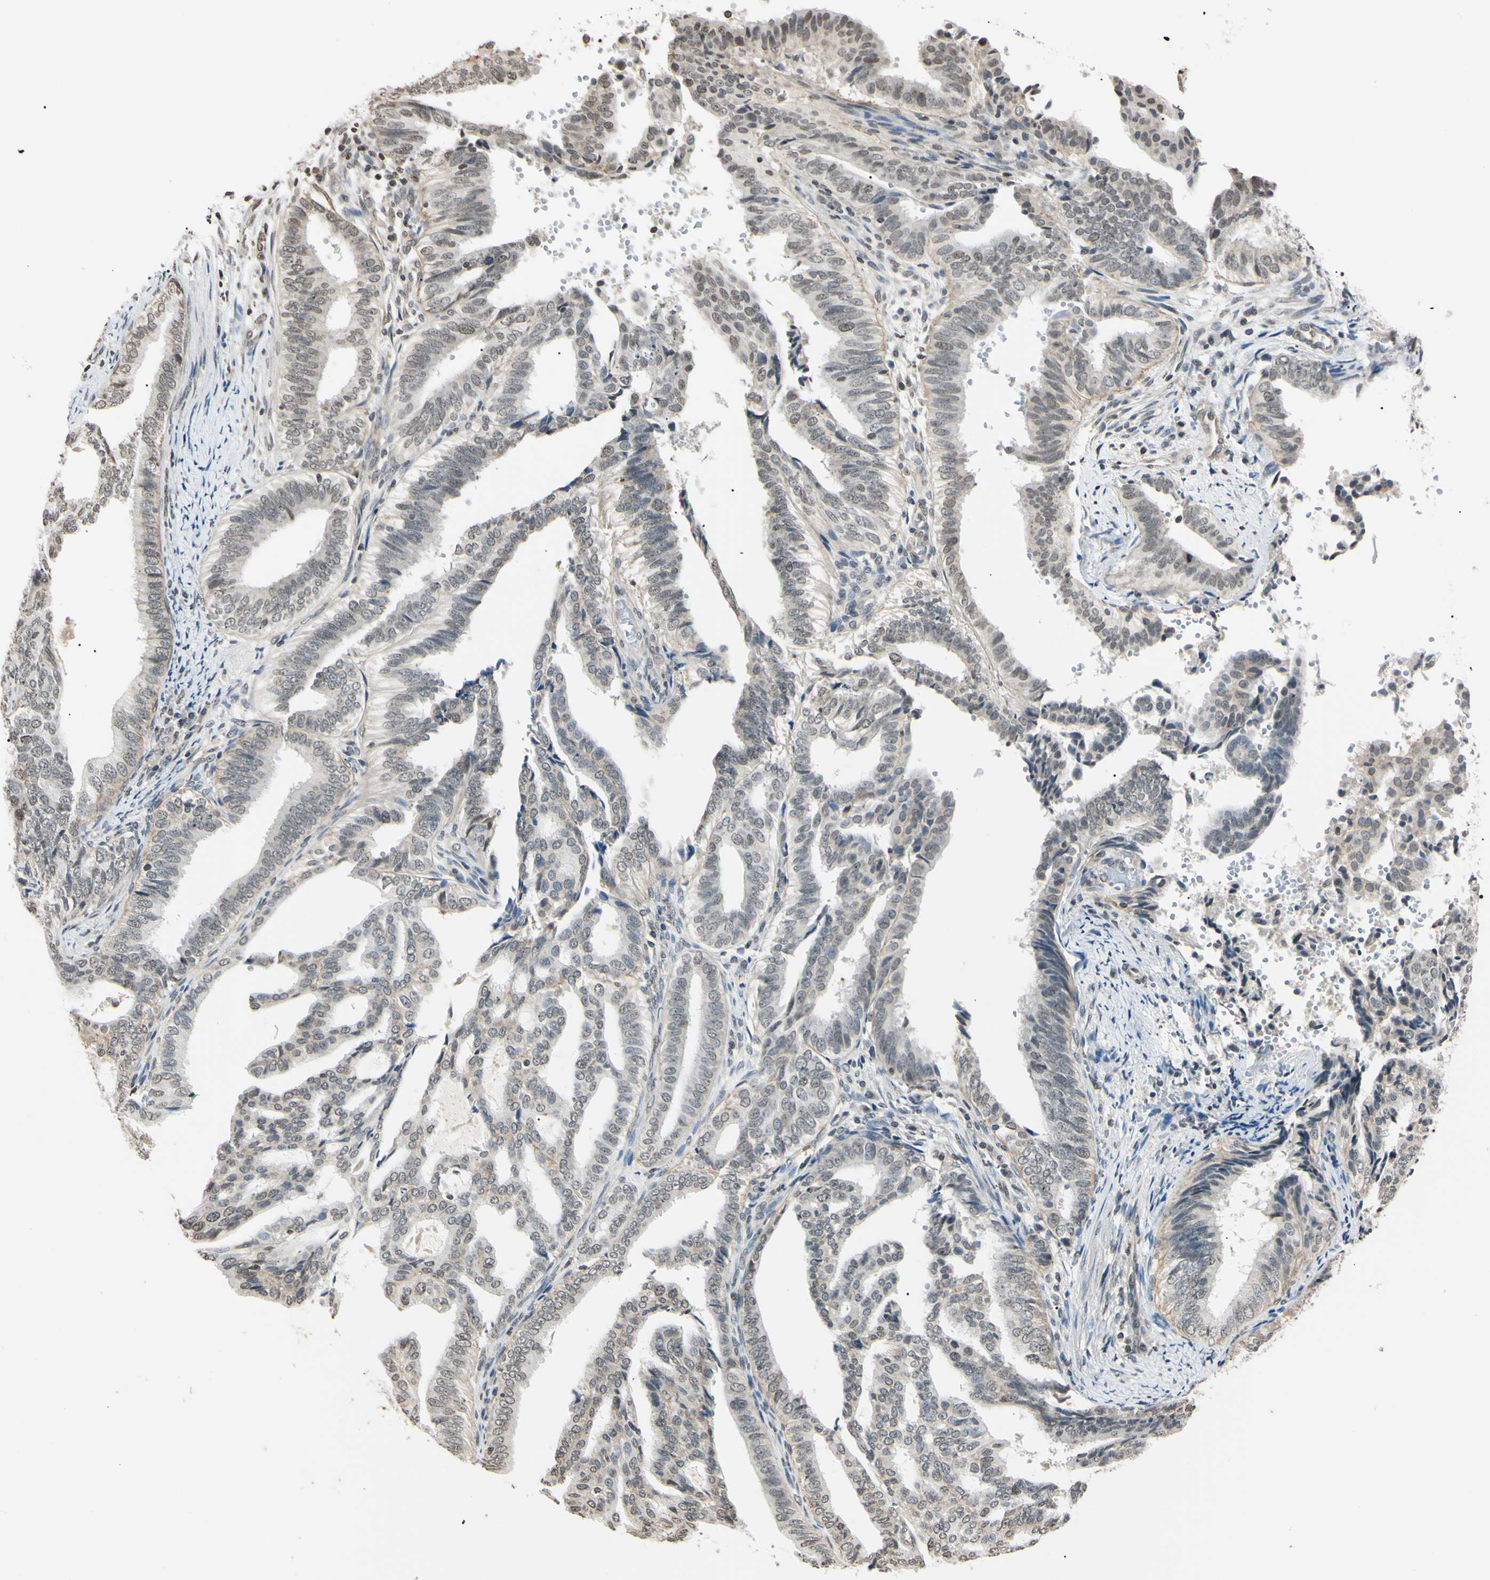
{"staining": {"intensity": "weak", "quantity": "25%-75%", "location": "nuclear"}, "tissue": "endometrial cancer", "cell_type": "Tumor cells", "image_type": "cancer", "snomed": [{"axis": "morphology", "description": "Adenocarcinoma, NOS"}, {"axis": "topography", "description": "Endometrium"}], "caption": "Endometrial adenocarcinoma stained with DAB IHC displays low levels of weak nuclear expression in about 25%-75% of tumor cells.", "gene": "CDC45", "patient": {"sex": "female", "age": 58}}